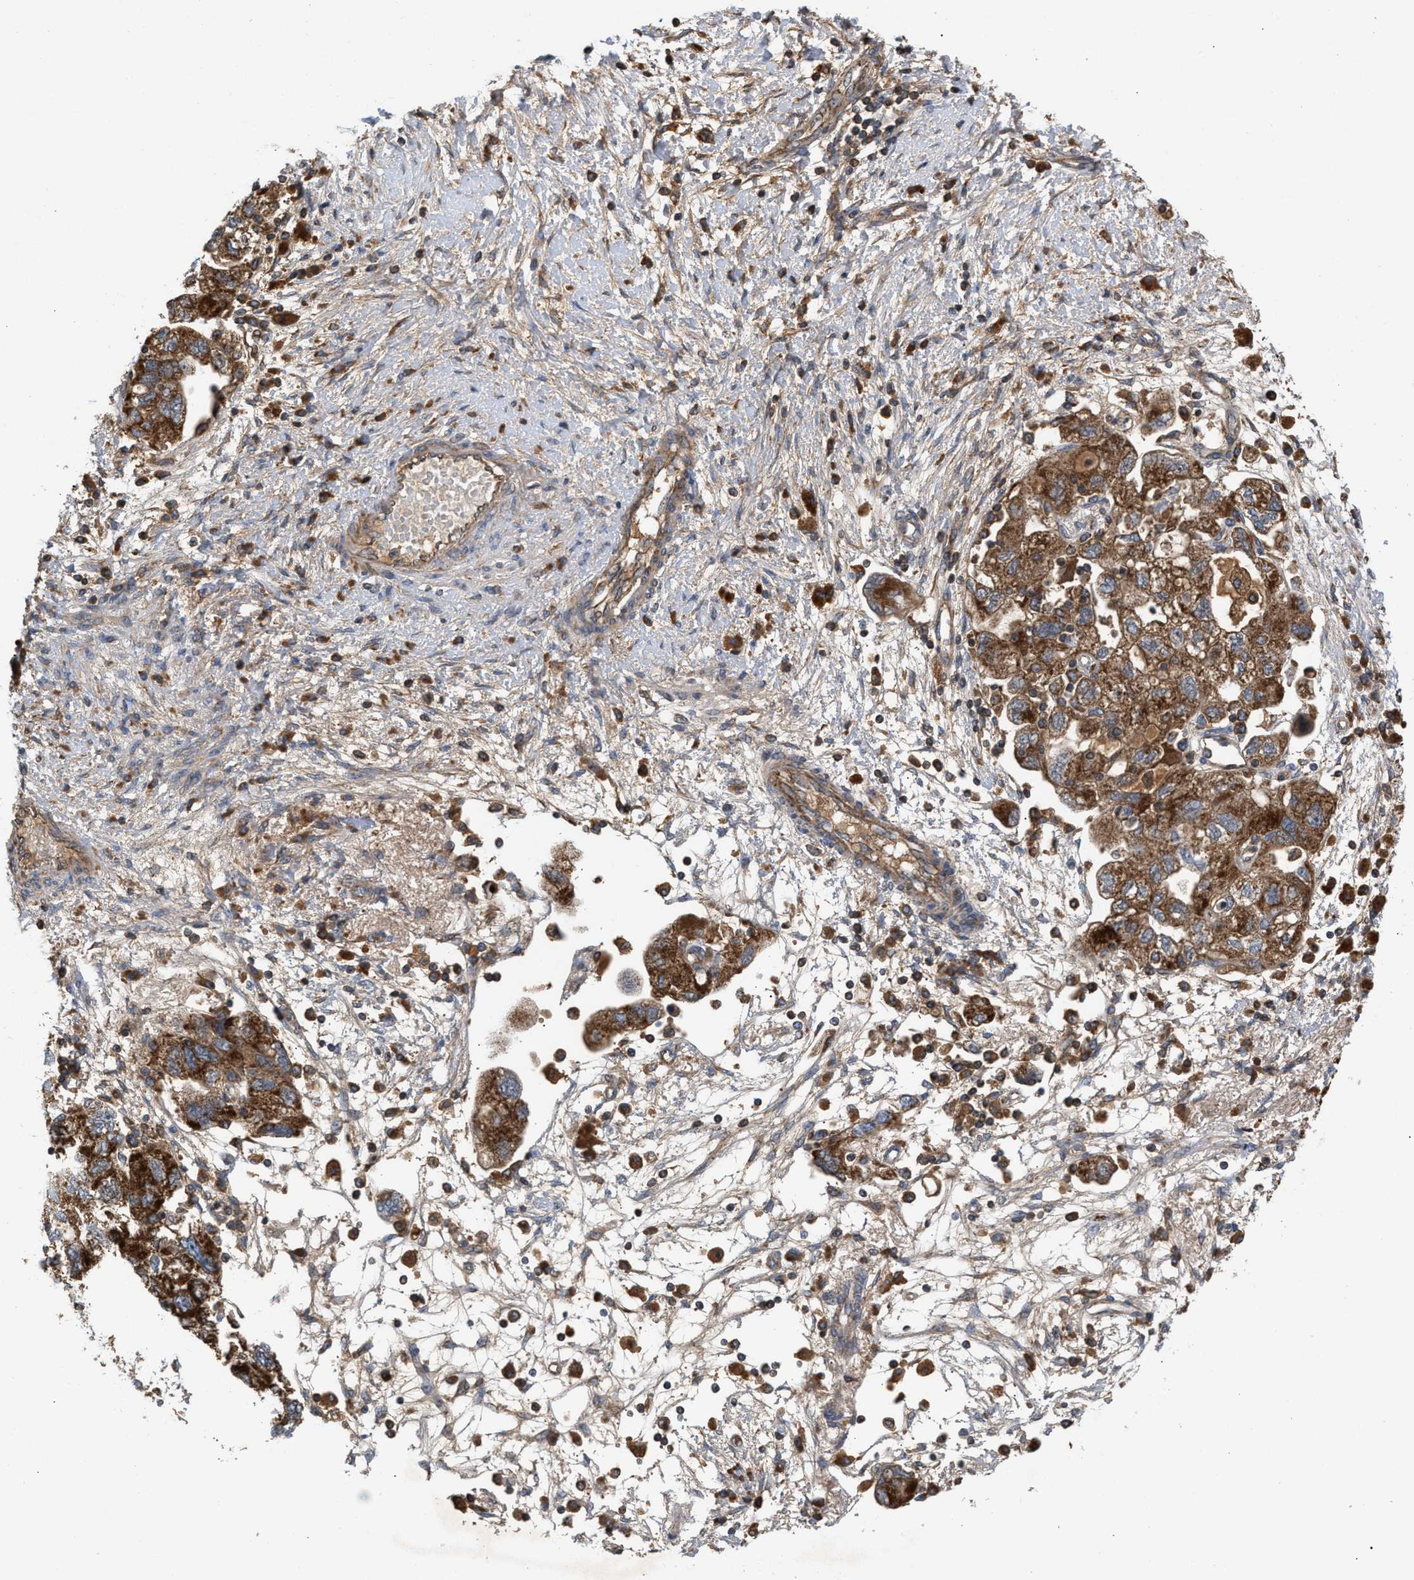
{"staining": {"intensity": "strong", "quantity": ">75%", "location": "cytoplasmic/membranous"}, "tissue": "ovarian cancer", "cell_type": "Tumor cells", "image_type": "cancer", "snomed": [{"axis": "morphology", "description": "Carcinoma, NOS"}, {"axis": "morphology", "description": "Cystadenocarcinoma, serous, NOS"}, {"axis": "topography", "description": "Ovary"}], "caption": "Protein staining by immunohistochemistry (IHC) shows strong cytoplasmic/membranous expression in about >75% of tumor cells in ovarian cancer.", "gene": "TACO1", "patient": {"sex": "female", "age": 69}}